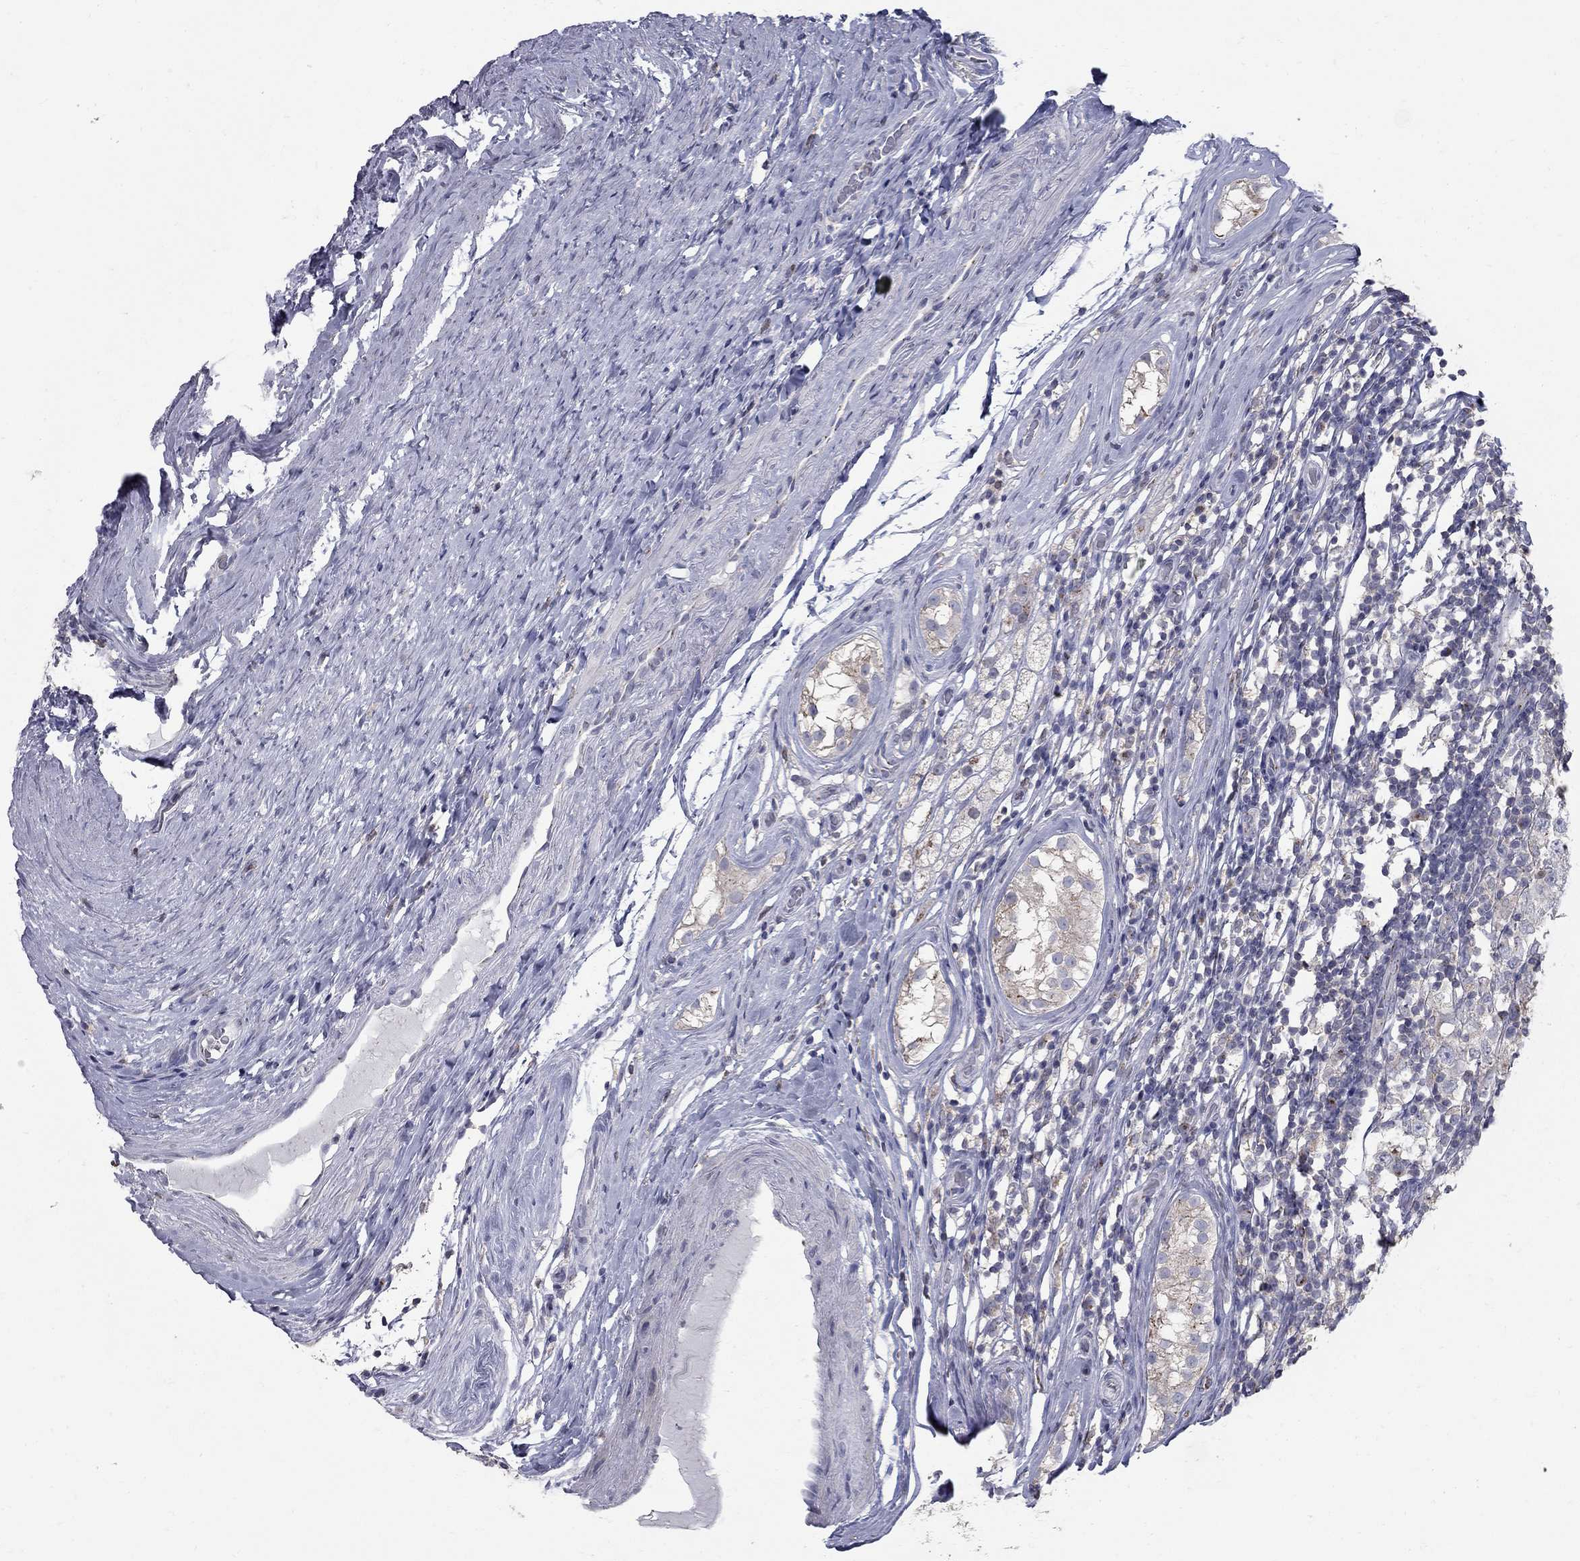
{"staining": {"intensity": "negative", "quantity": "none", "location": "none"}, "tissue": "testis cancer", "cell_type": "Tumor cells", "image_type": "cancer", "snomed": [{"axis": "morphology", "description": "Seminoma, NOS"}, {"axis": "morphology", "description": "Carcinoma, Embryonal, NOS"}, {"axis": "topography", "description": "Testis"}], "caption": "Human seminoma (testis) stained for a protein using immunohistochemistry (IHC) demonstrates no positivity in tumor cells.", "gene": "KIAA0319L", "patient": {"sex": "male", "age": 41}}